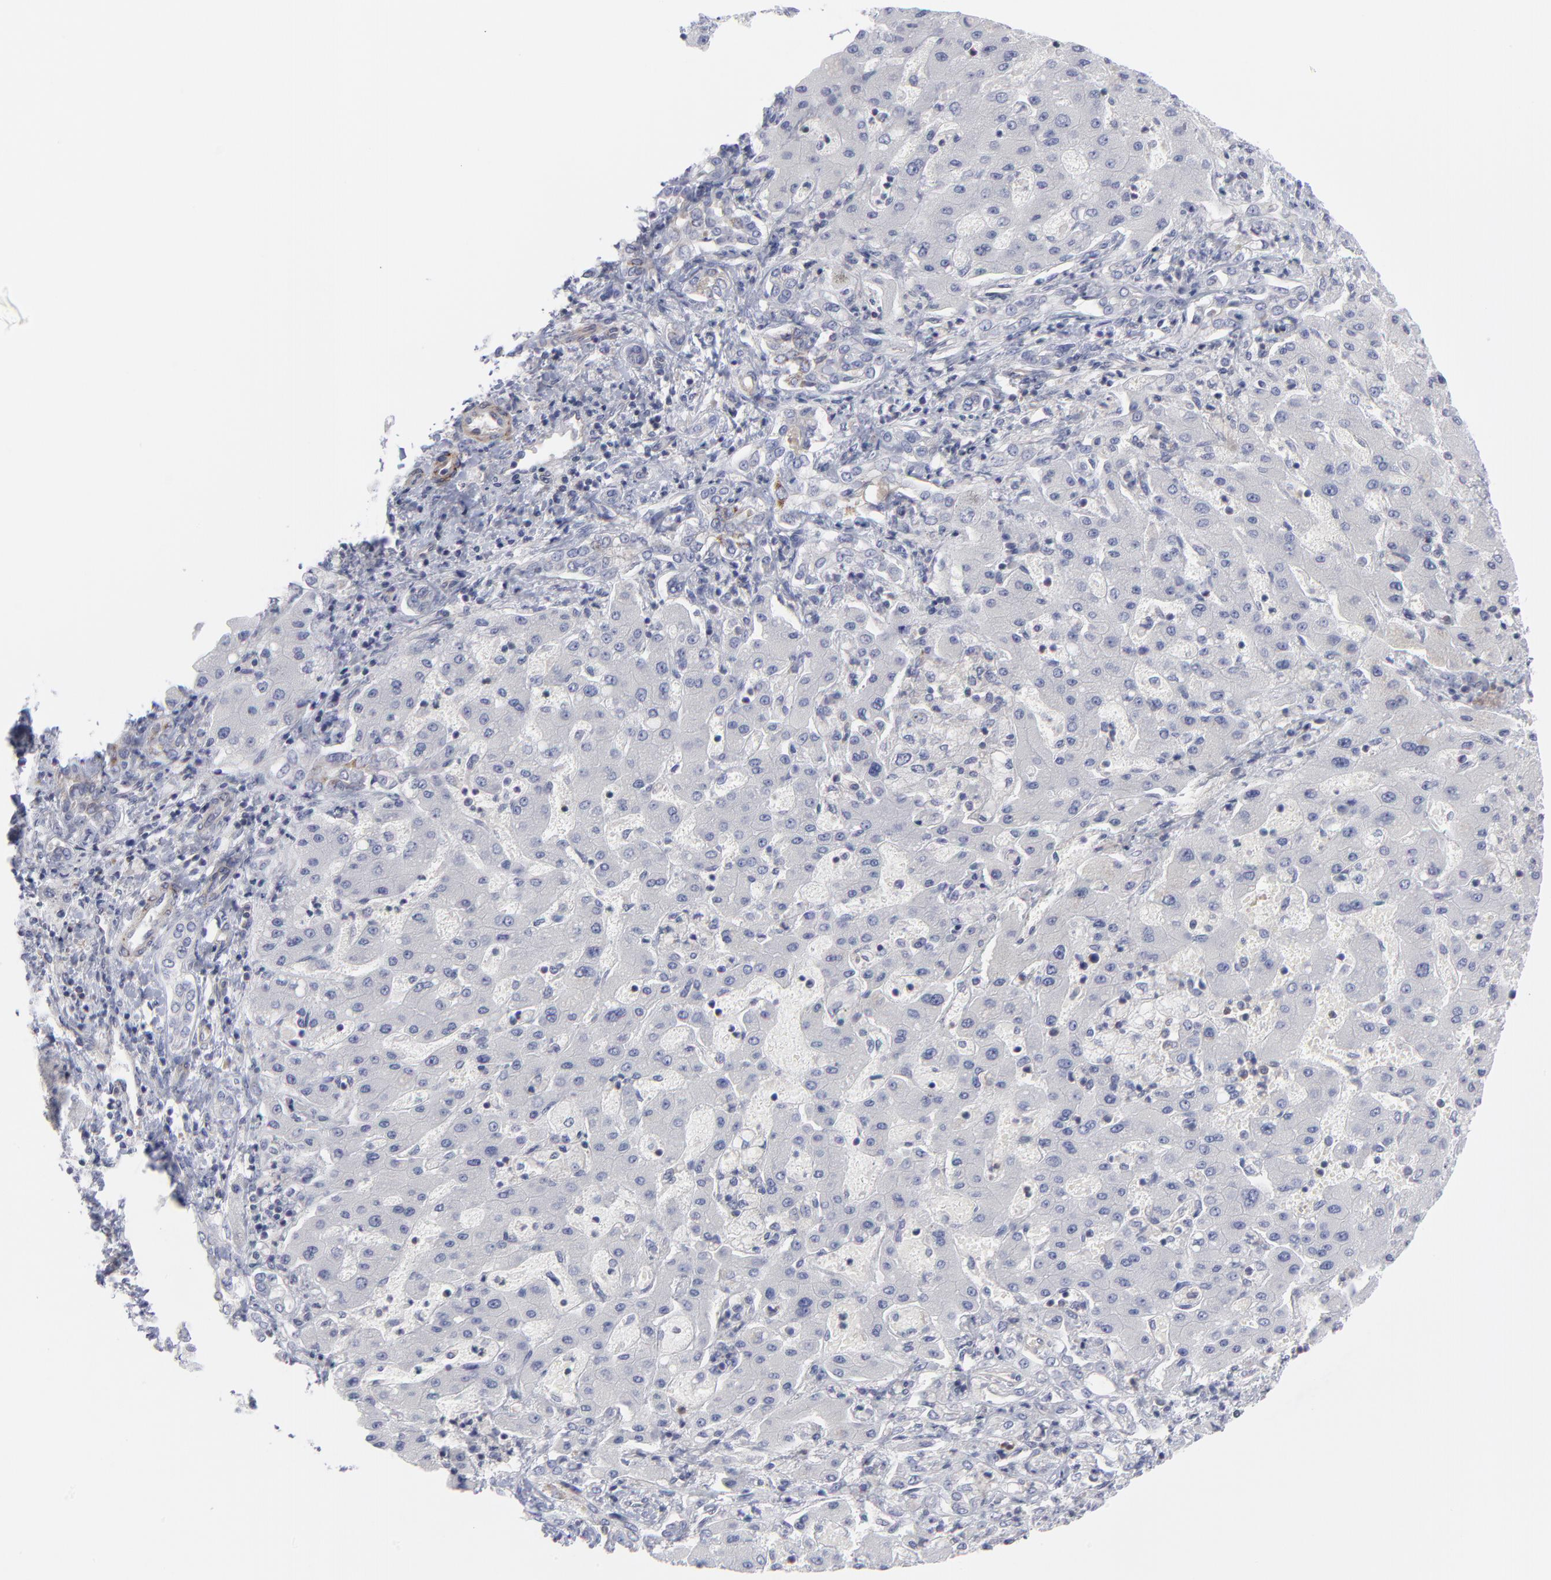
{"staining": {"intensity": "negative", "quantity": "none", "location": "none"}, "tissue": "liver cancer", "cell_type": "Tumor cells", "image_type": "cancer", "snomed": [{"axis": "morphology", "description": "Cholangiocarcinoma"}, {"axis": "topography", "description": "Liver"}], "caption": "Immunohistochemistry (IHC) micrograph of neoplastic tissue: cholangiocarcinoma (liver) stained with DAB (3,3'-diaminobenzidine) displays no significant protein positivity in tumor cells.", "gene": "NFKBIA", "patient": {"sex": "male", "age": 50}}